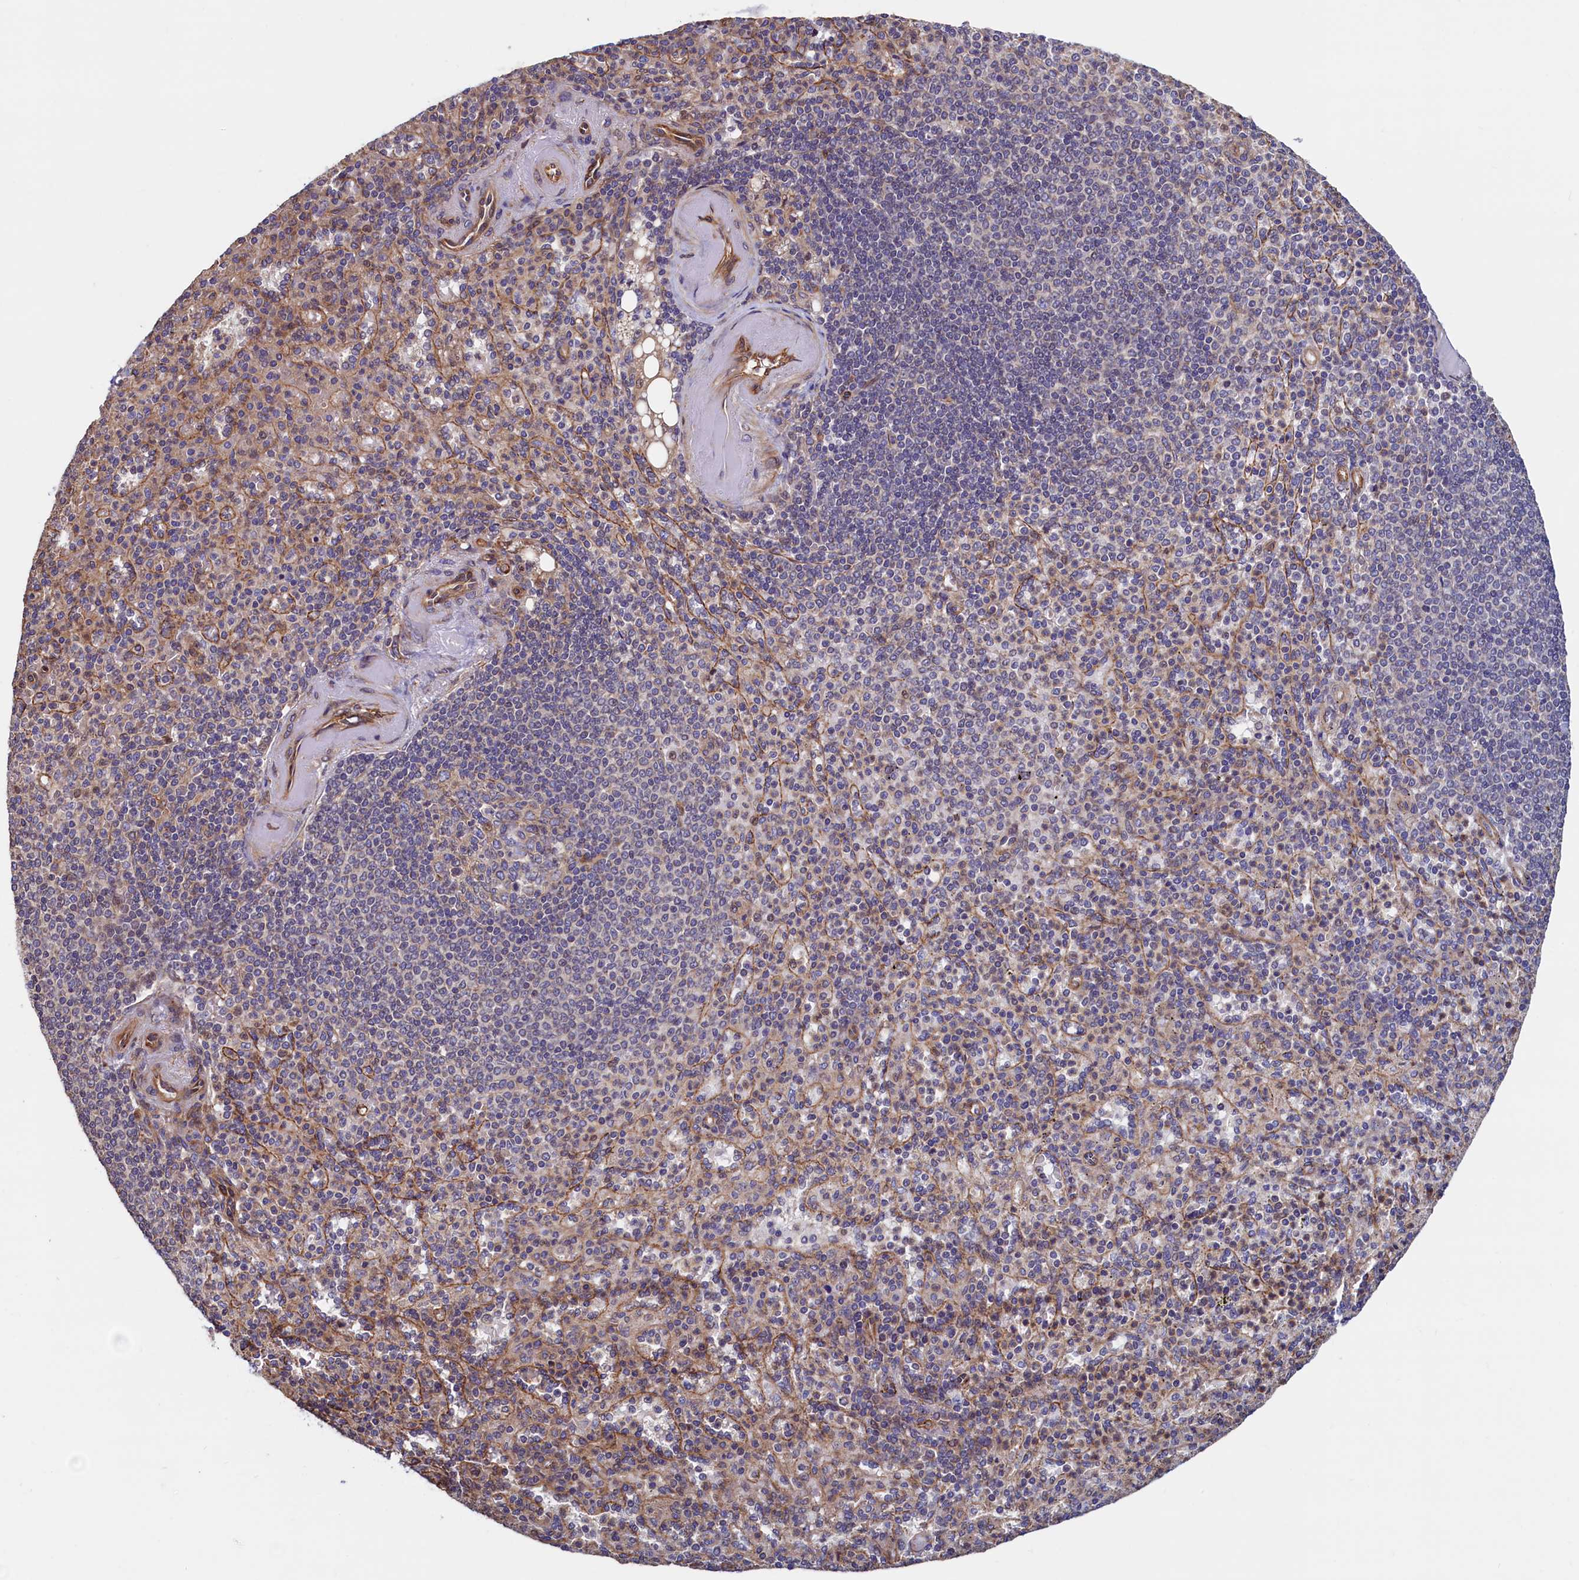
{"staining": {"intensity": "negative", "quantity": "none", "location": "none"}, "tissue": "spleen", "cell_type": "Cells in red pulp", "image_type": "normal", "snomed": [{"axis": "morphology", "description": "Normal tissue, NOS"}, {"axis": "topography", "description": "Spleen"}], "caption": "High power microscopy image of an immunohistochemistry photomicrograph of normal spleen, revealing no significant positivity in cells in red pulp.", "gene": "ATXN2L", "patient": {"sex": "female", "age": 74}}